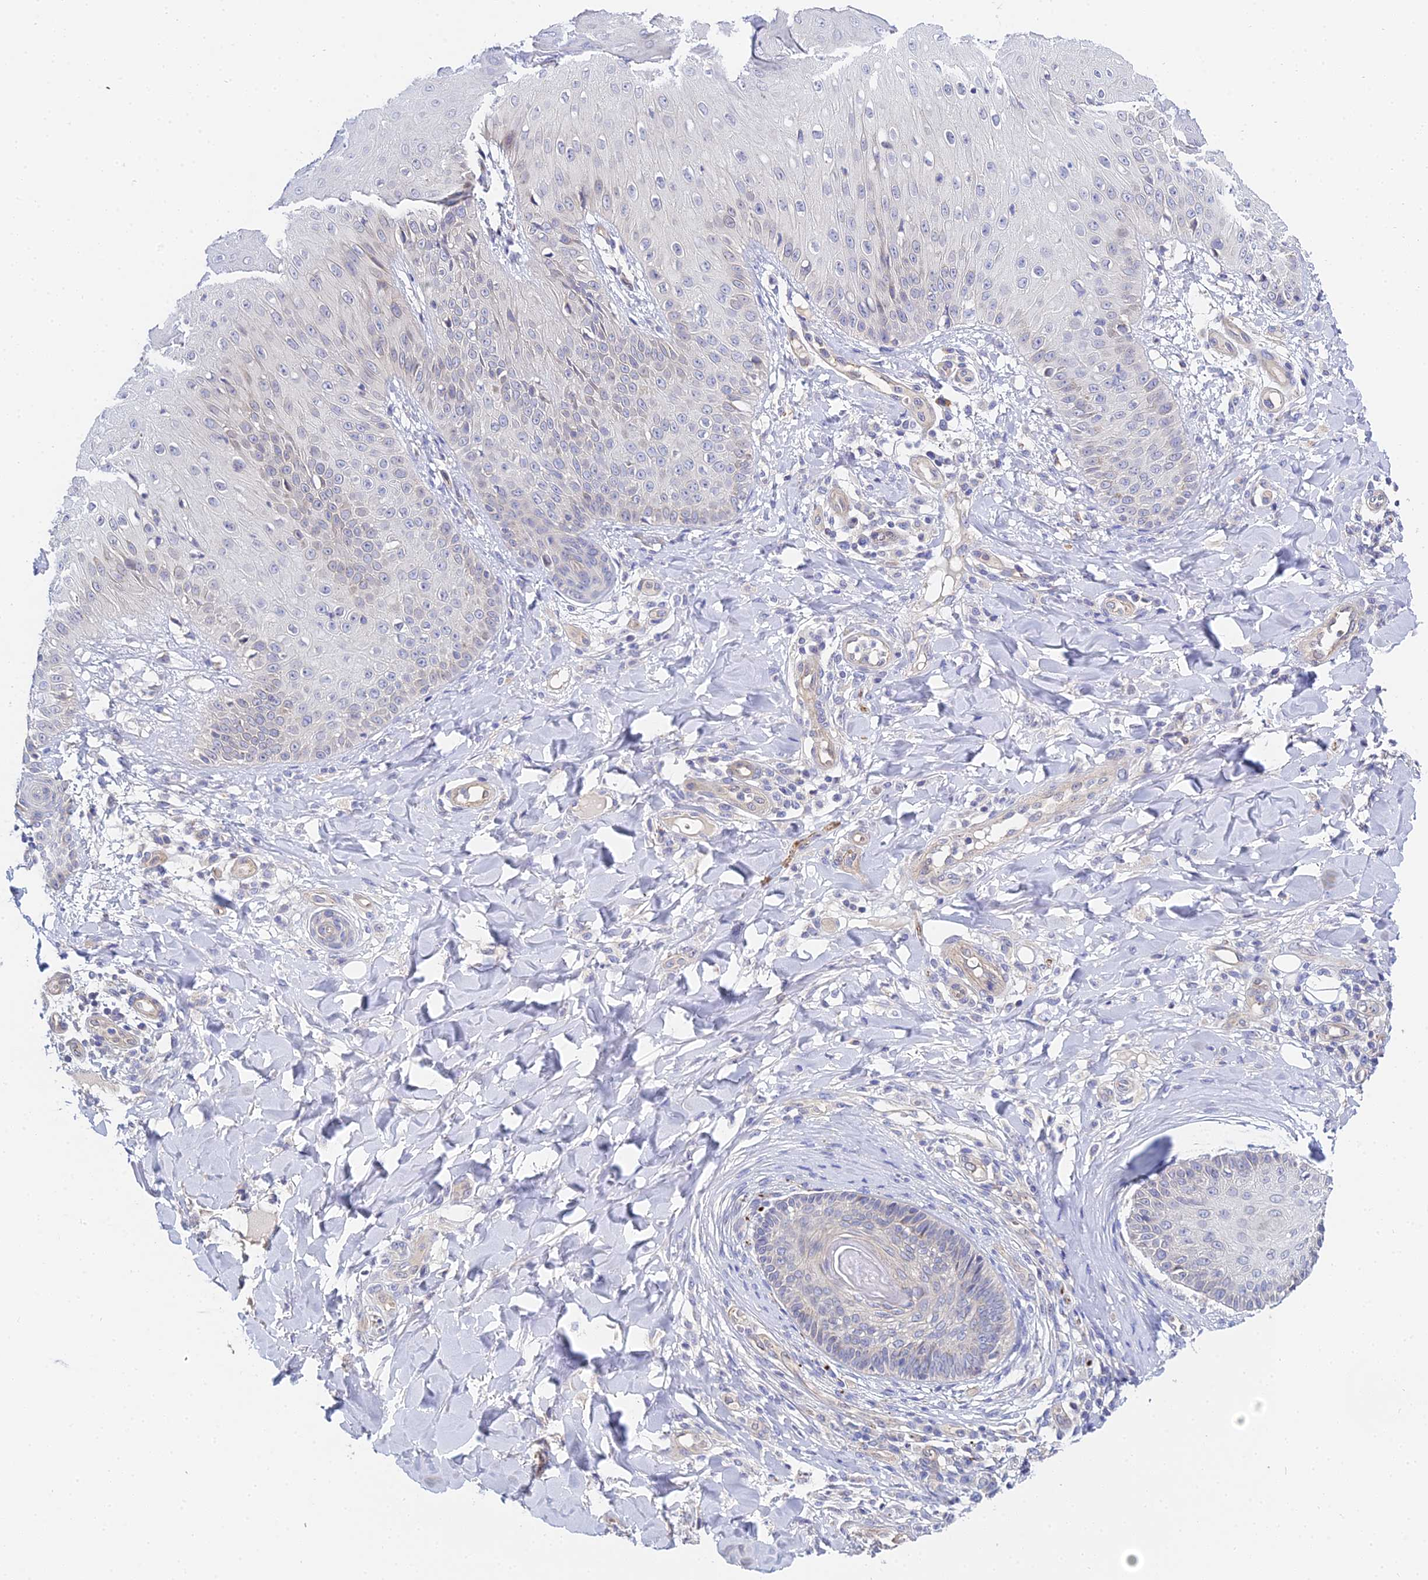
{"staining": {"intensity": "weak", "quantity": "<25%", "location": "cytoplasmic/membranous"}, "tissue": "skin", "cell_type": "Epidermal cells", "image_type": "normal", "snomed": [{"axis": "morphology", "description": "Normal tissue, NOS"}, {"axis": "morphology", "description": "Inflammation, NOS"}, {"axis": "topography", "description": "Soft tissue"}, {"axis": "topography", "description": "Anal"}], "caption": "DAB immunohistochemical staining of normal human skin displays no significant expression in epidermal cells.", "gene": "APOBEC3H", "patient": {"sex": "female", "age": 15}}